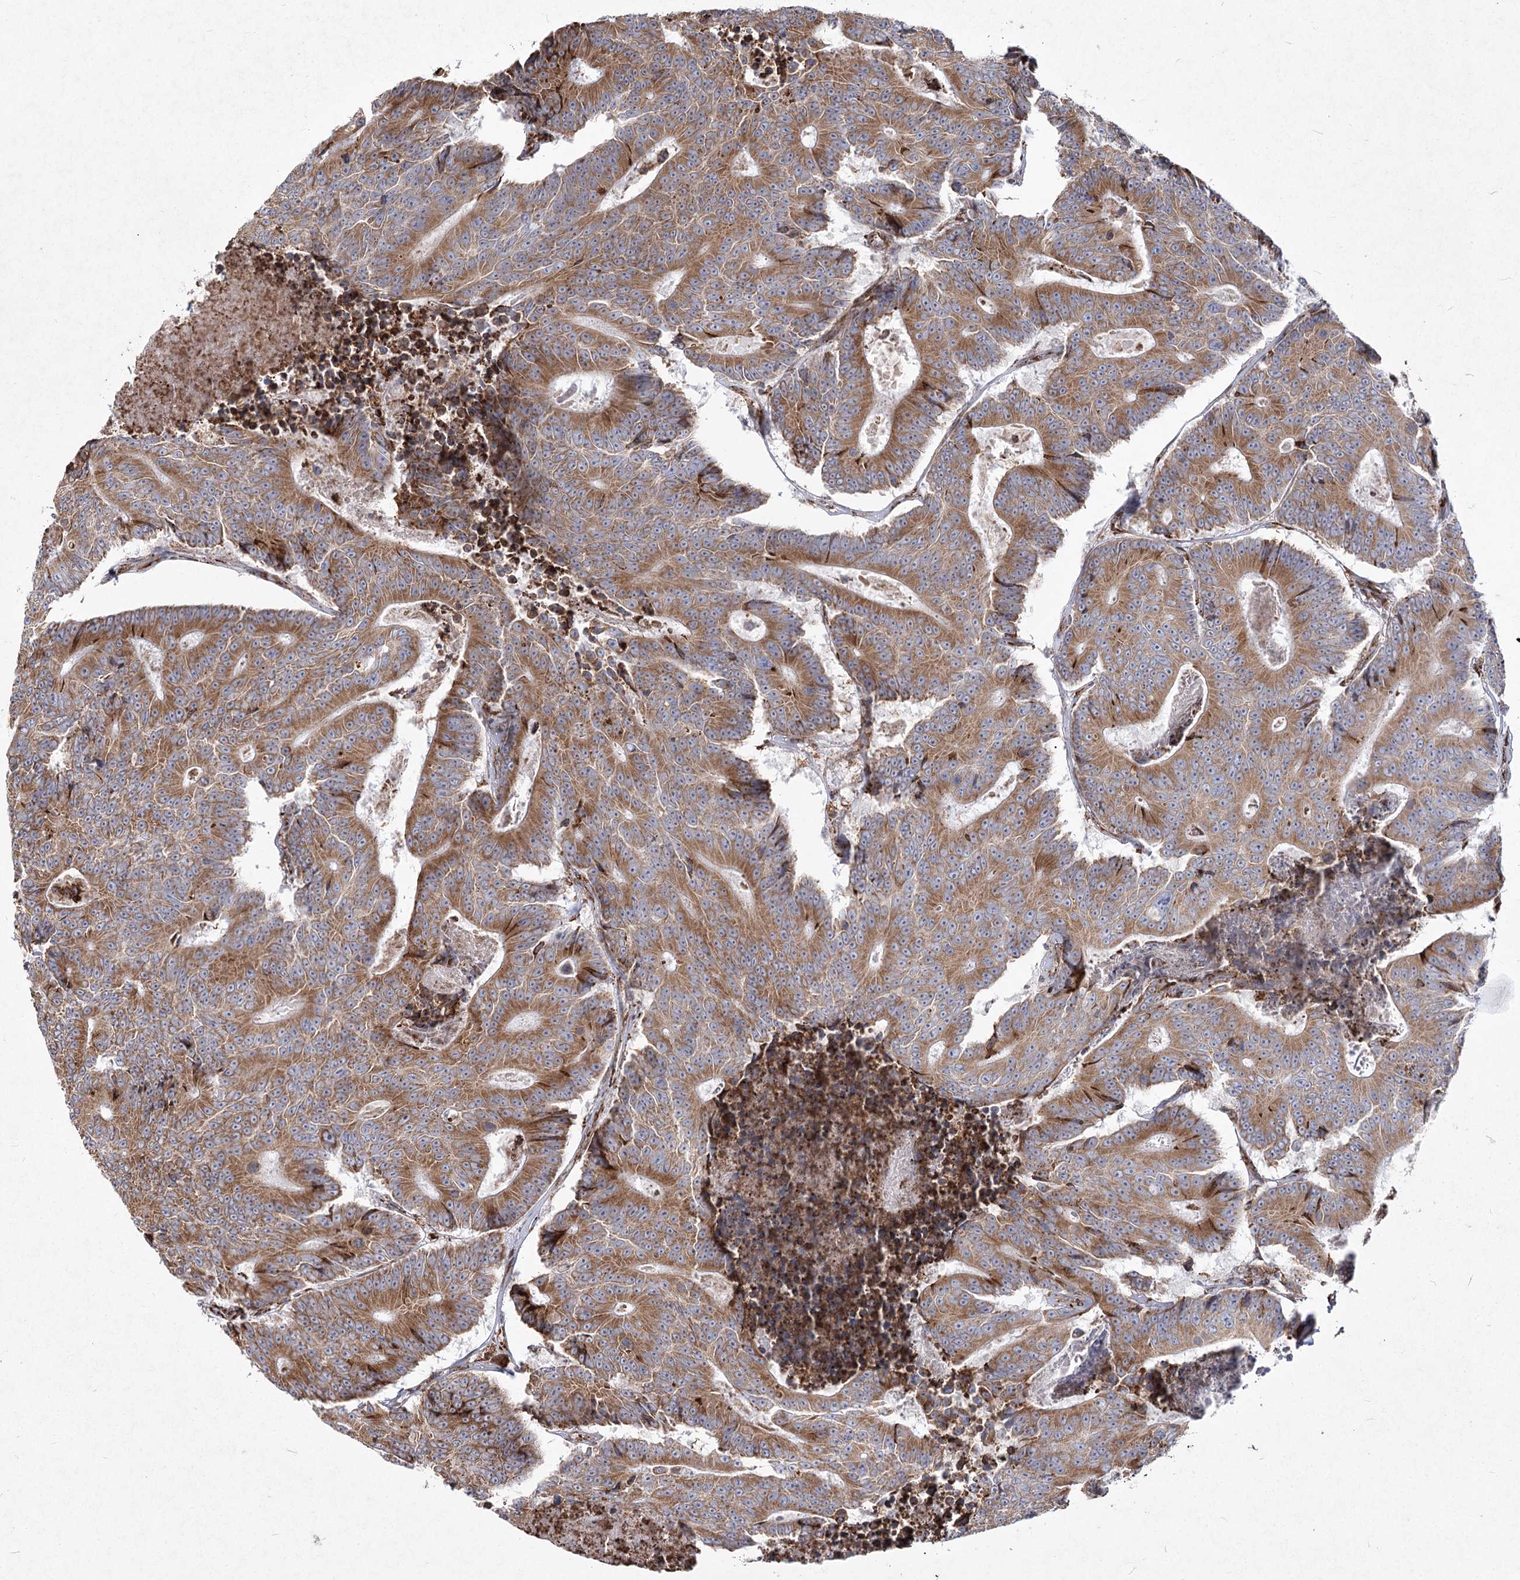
{"staining": {"intensity": "moderate", "quantity": ">75%", "location": "cytoplasmic/membranous"}, "tissue": "colorectal cancer", "cell_type": "Tumor cells", "image_type": "cancer", "snomed": [{"axis": "morphology", "description": "Adenocarcinoma, NOS"}, {"axis": "topography", "description": "Colon"}], "caption": "This is an image of immunohistochemistry (IHC) staining of colorectal cancer (adenocarcinoma), which shows moderate positivity in the cytoplasmic/membranous of tumor cells.", "gene": "NHLRC2", "patient": {"sex": "male", "age": 83}}